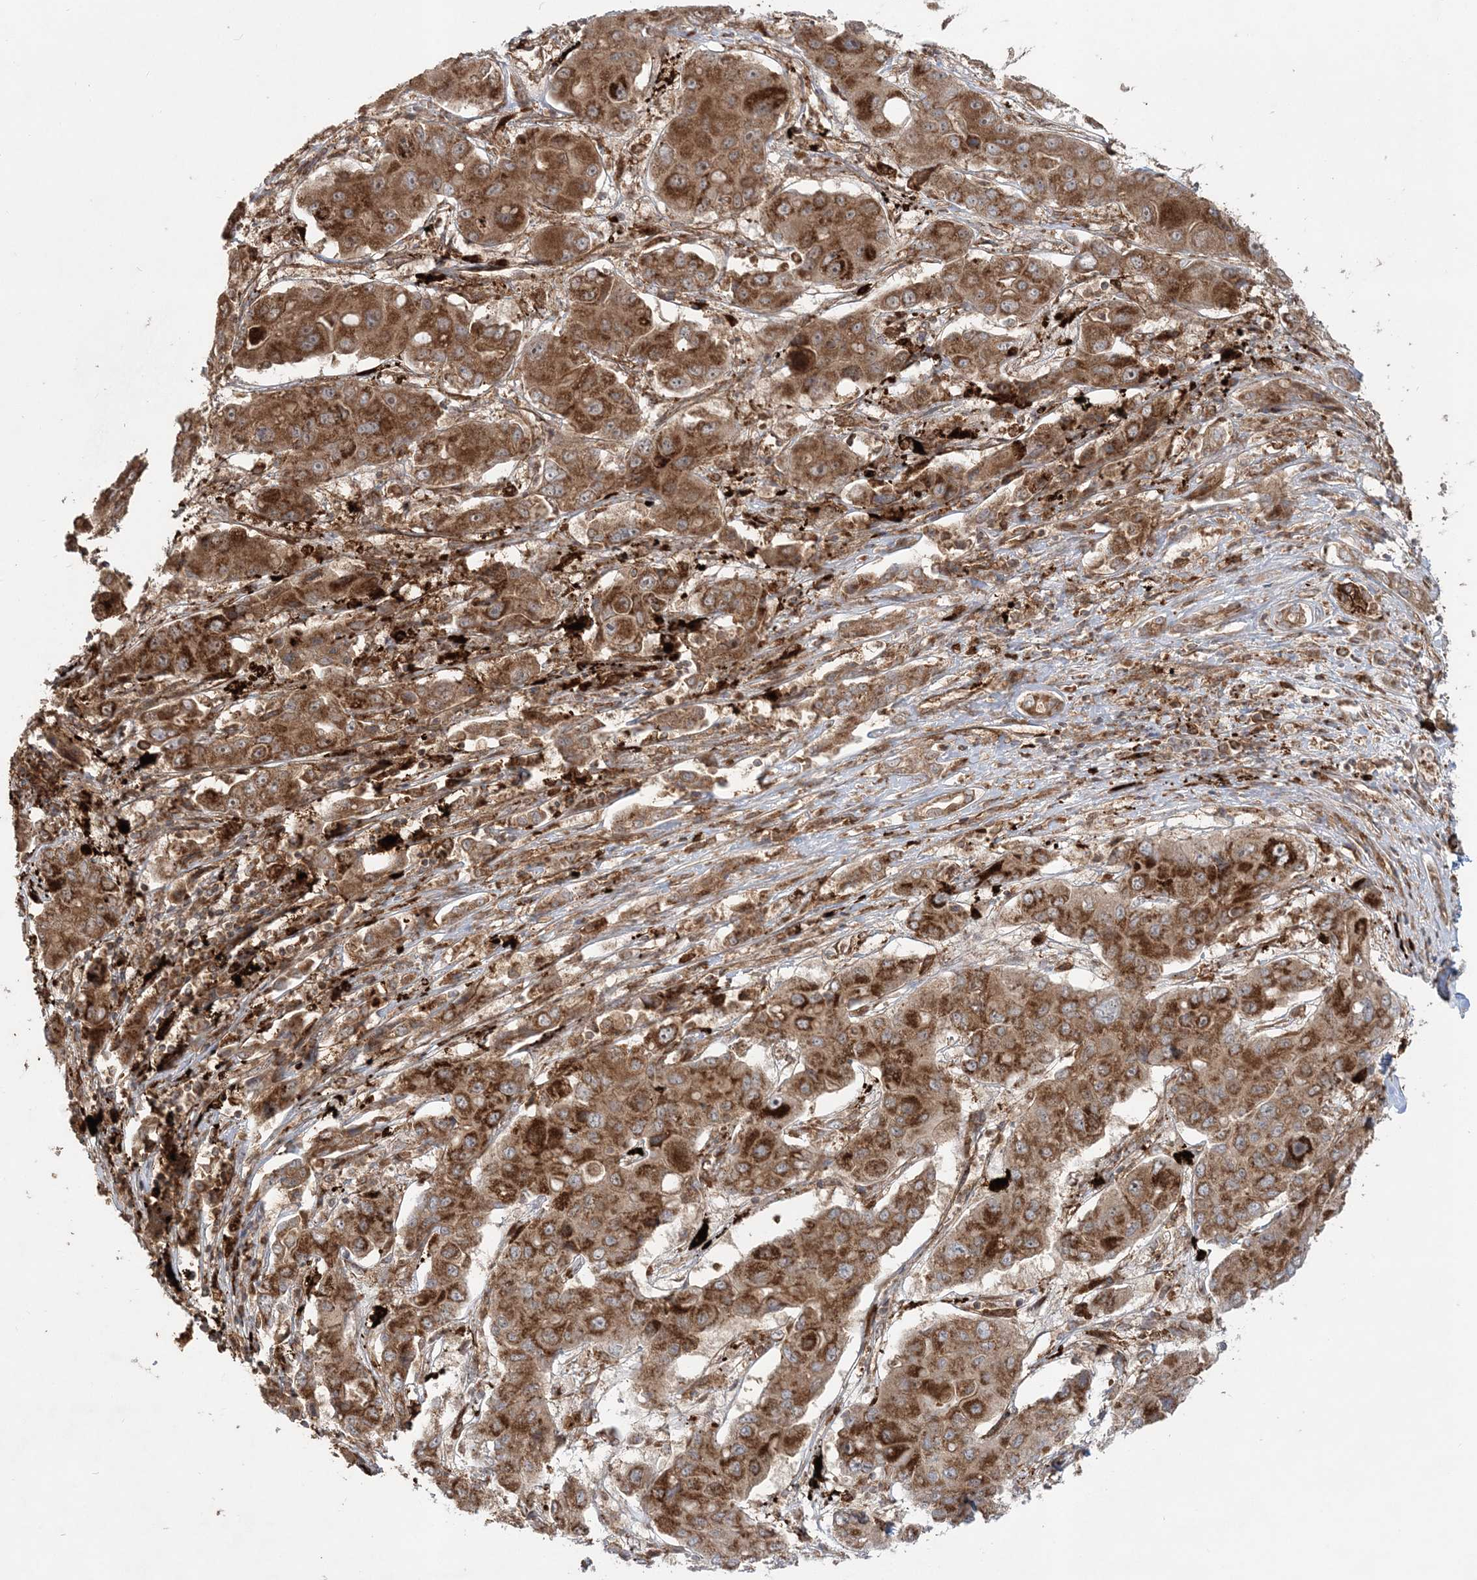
{"staining": {"intensity": "strong", "quantity": ">75%", "location": "cytoplasmic/membranous"}, "tissue": "liver cancer", "cell_type": "Tumor cells", "image_type": "cancer", "snomed": [{"axis": "morphology", "description": "Cholangiocarcinoma"}, {"axis": "topography", "description": "Liver"}], "caption": "Human liver cholangiocarcinoma stained for a protein (brown) reveals strong cytoplasmic/membranous positive expression in approximately >75% of tumor cells.", "gene": "LRPPRC", "patient": {"sex": "male", "age": 67}}